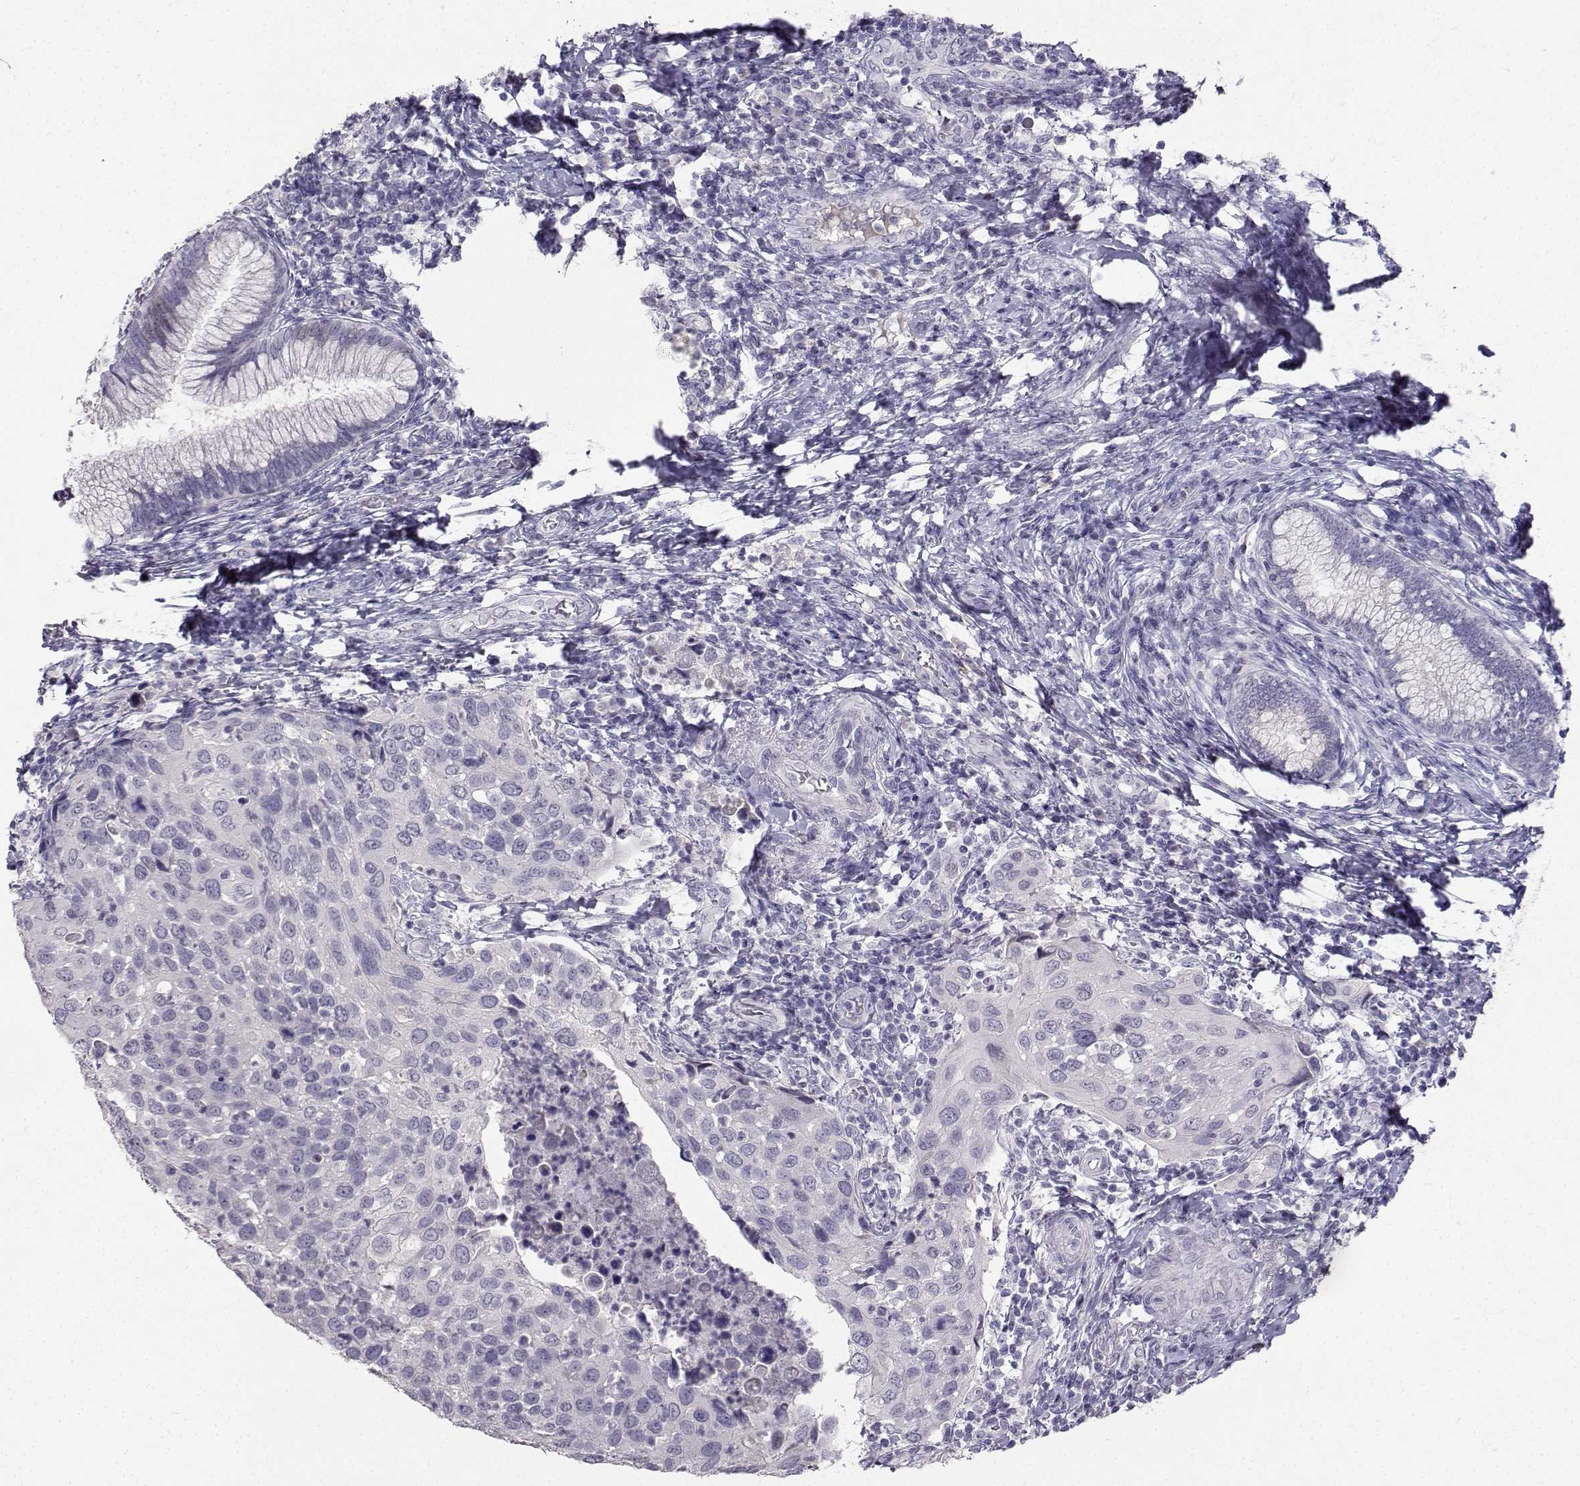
{"staining": {"intensity": "negative", "quantity": "none", "location": "none"}, "tissue": "cervical cancer", "cell_type": "Tumor cells", "image_type": "cancer", "snomed": [{"axis": "morphology", "description": "Squamous cell carcinoma, NOS"}, {"axis": "topography", "description": "Cervix"}], "caption": "An image of human squamous cell carcinoma (cervical) is negative for staining in tumor cells.", "gene": "CARTPT", "patient": {"sex": "female", "age": 54}}